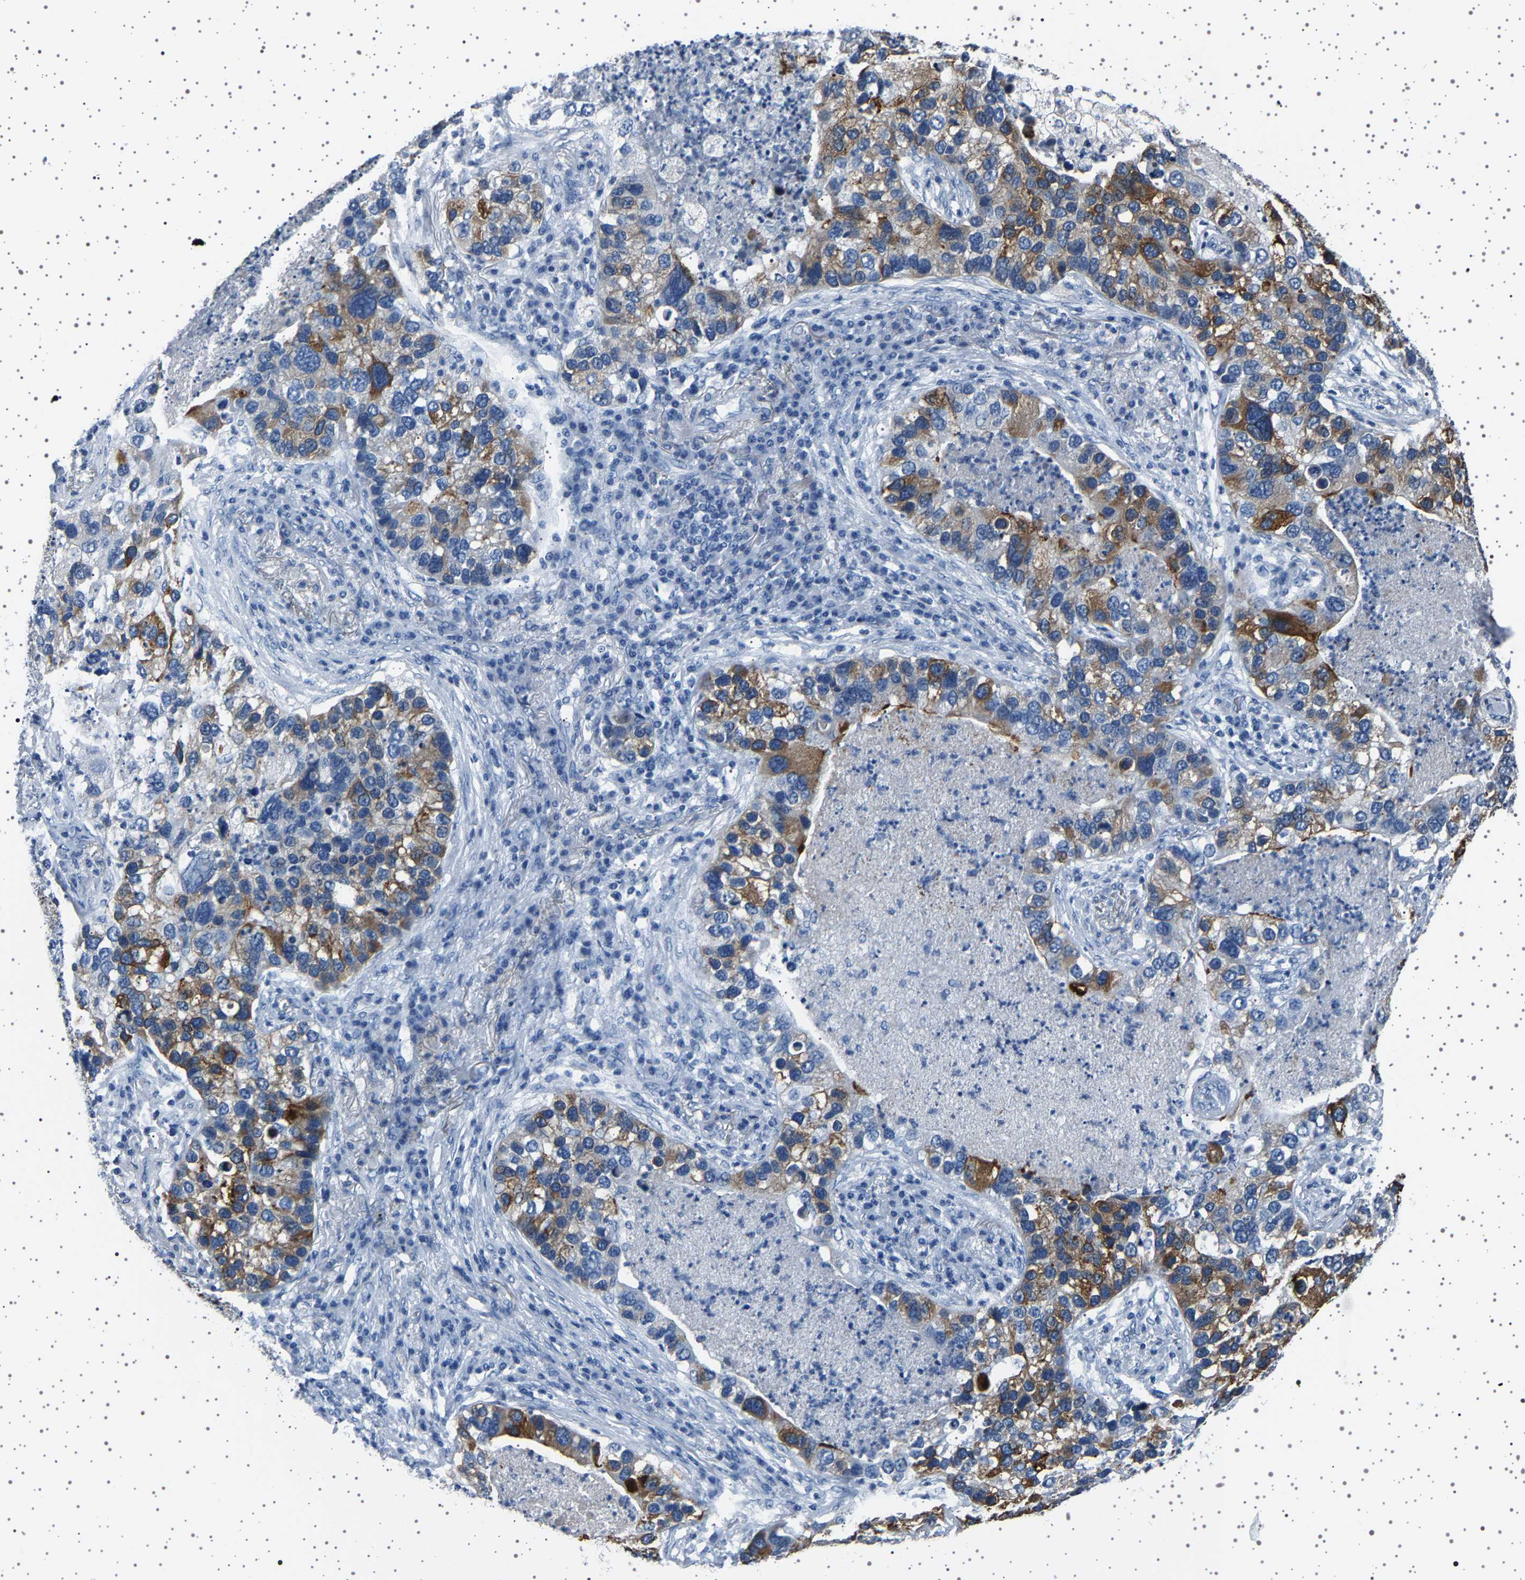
{"staining": {"intensity": "moderate", "quantity": "25%-75%", "location": "cytoplasmic/membranous"}, "tissue": "lung cancer", "cell_type": "Tumor cells", "image_type": "cancer", "snomed": [{"axis": "morphology", "description": "Normal tissue, NOS"}, {"axis": "morphology", "description": "Adenocarcinoma, NOS"}, {"axis": "topography", "description": "Bronchus"}, {"axis": "topography", "description": "Lung"}], "caption": "High-power microscopy captured an IHC image of lung cancer, revealing moderate cytoplasmic/membranous staining in about 25%-75% of tumor cells. (brown staining indicates protein expression, while blue staining denotes nuclei).", "gene": "TFF3", "patient": {"sex": "male", "age": 54}}